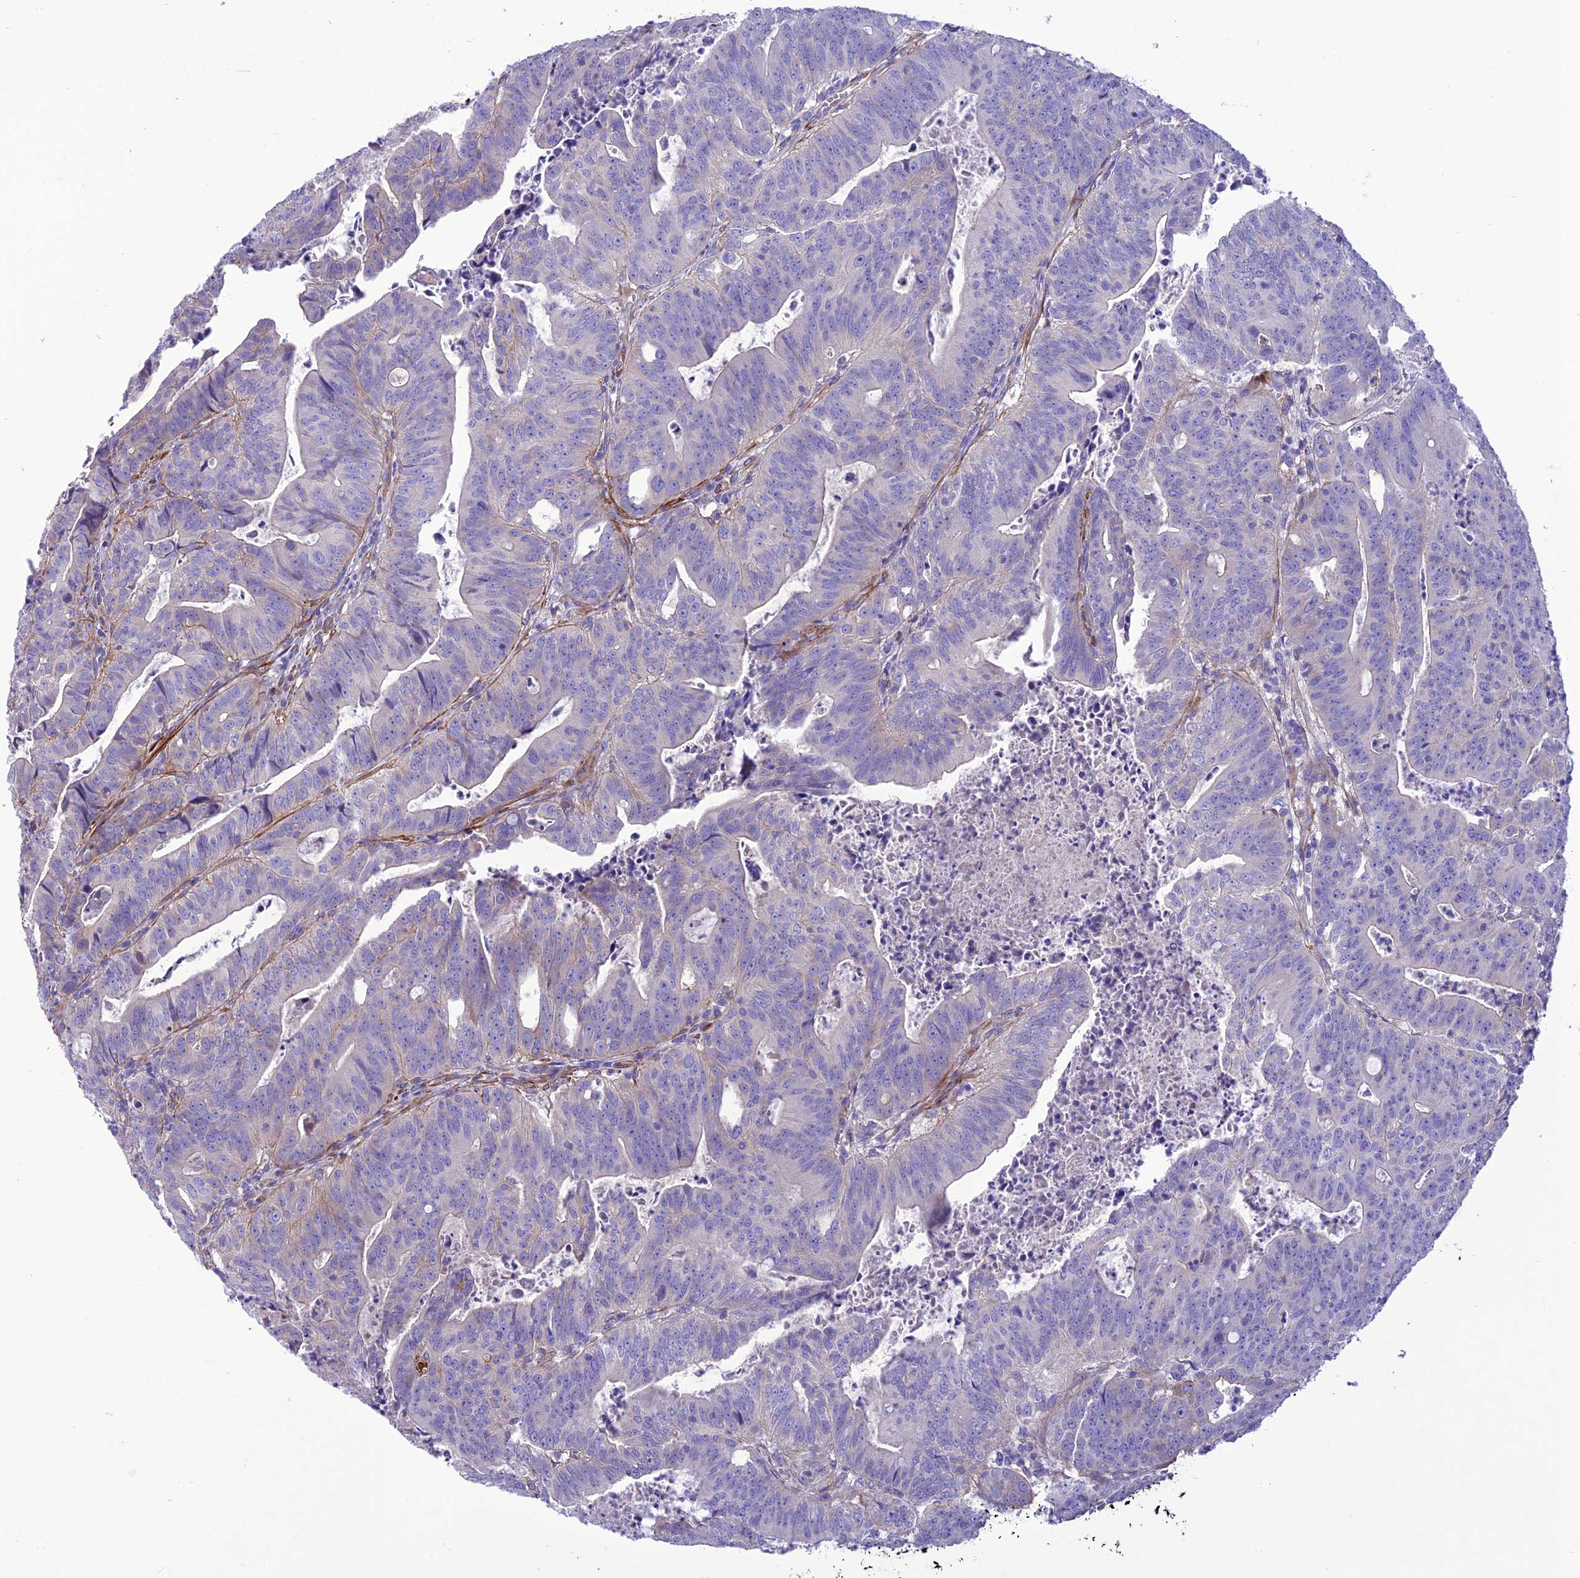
{"staining": {"intensity": "negative", "quantity": "none", "location": "none"}, "tissue": "colorectal cancer", "cell_type": "Tumor cells", "image_type": "cancer", "snomed": [{"axis": "morphology", "description": "Adenocarcinoma, NOS"}, {"axis": "topography", "description": "Rectum"}], "caption": "This image is of colorectal cancer stained with IHC to label a protein in brown with the nuclei are counter-stained blue. There is no positivity in tumor cells.", "gene": "FRA10AC1", "patient": {"sex": "male", "age": 69}}